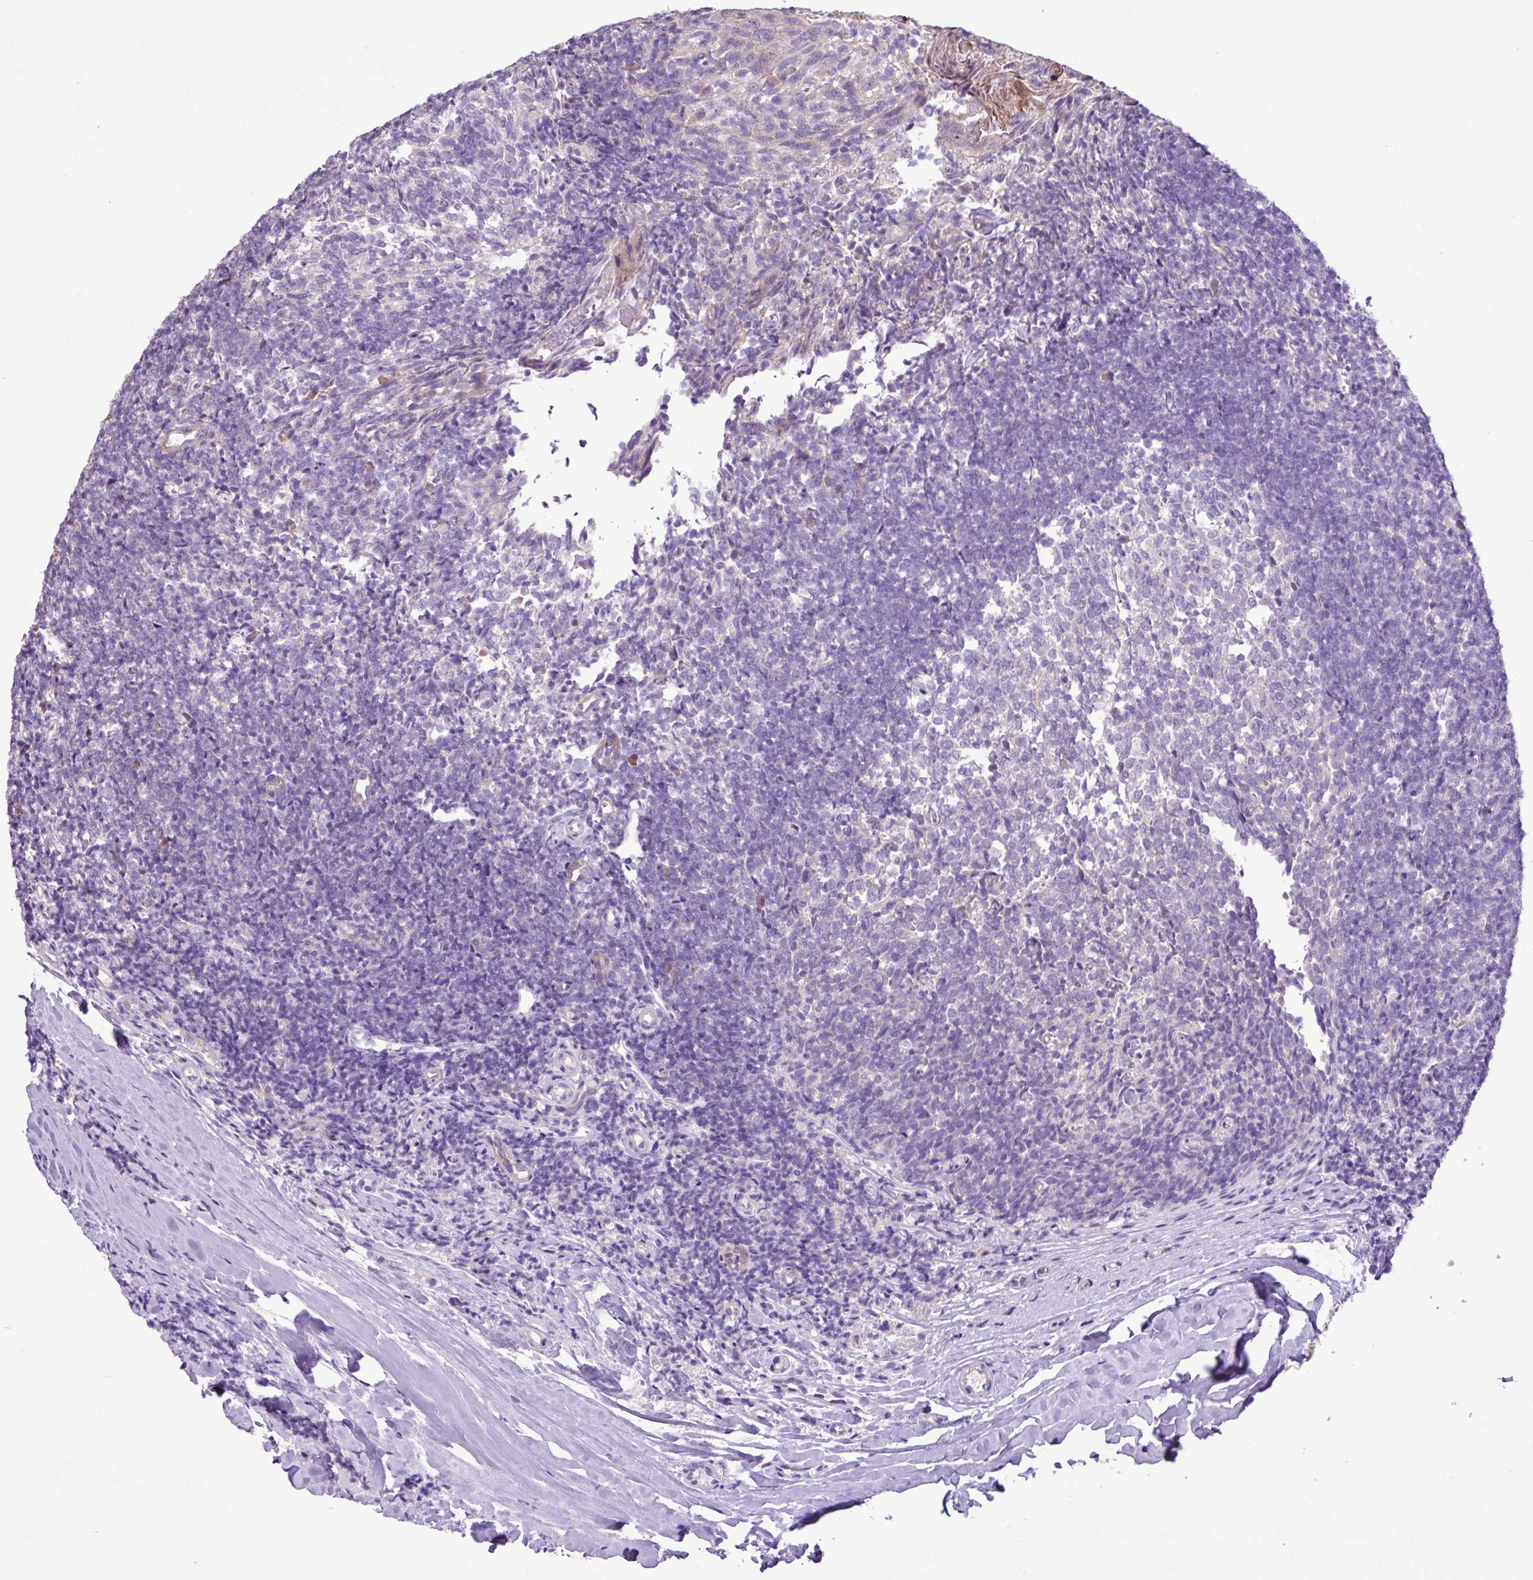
{"staining": {"intensity": "weak", "quantity": "<25%", "location": "nuclear"}, "tissue": "tonsil", "cell_type": "Germinal center cells", "image_type": "normal", "snomed": [{"axis": "morphology", "description": "Normal tissue, NOS"}, {"axis": "topography", "description": "Tonsil"}], "caption": "The photomicrograph displays no significant staining in germinal center cells of tonsil.", "gene": "ZNF354A", "patient": {"sex": "female", "age": 10}}